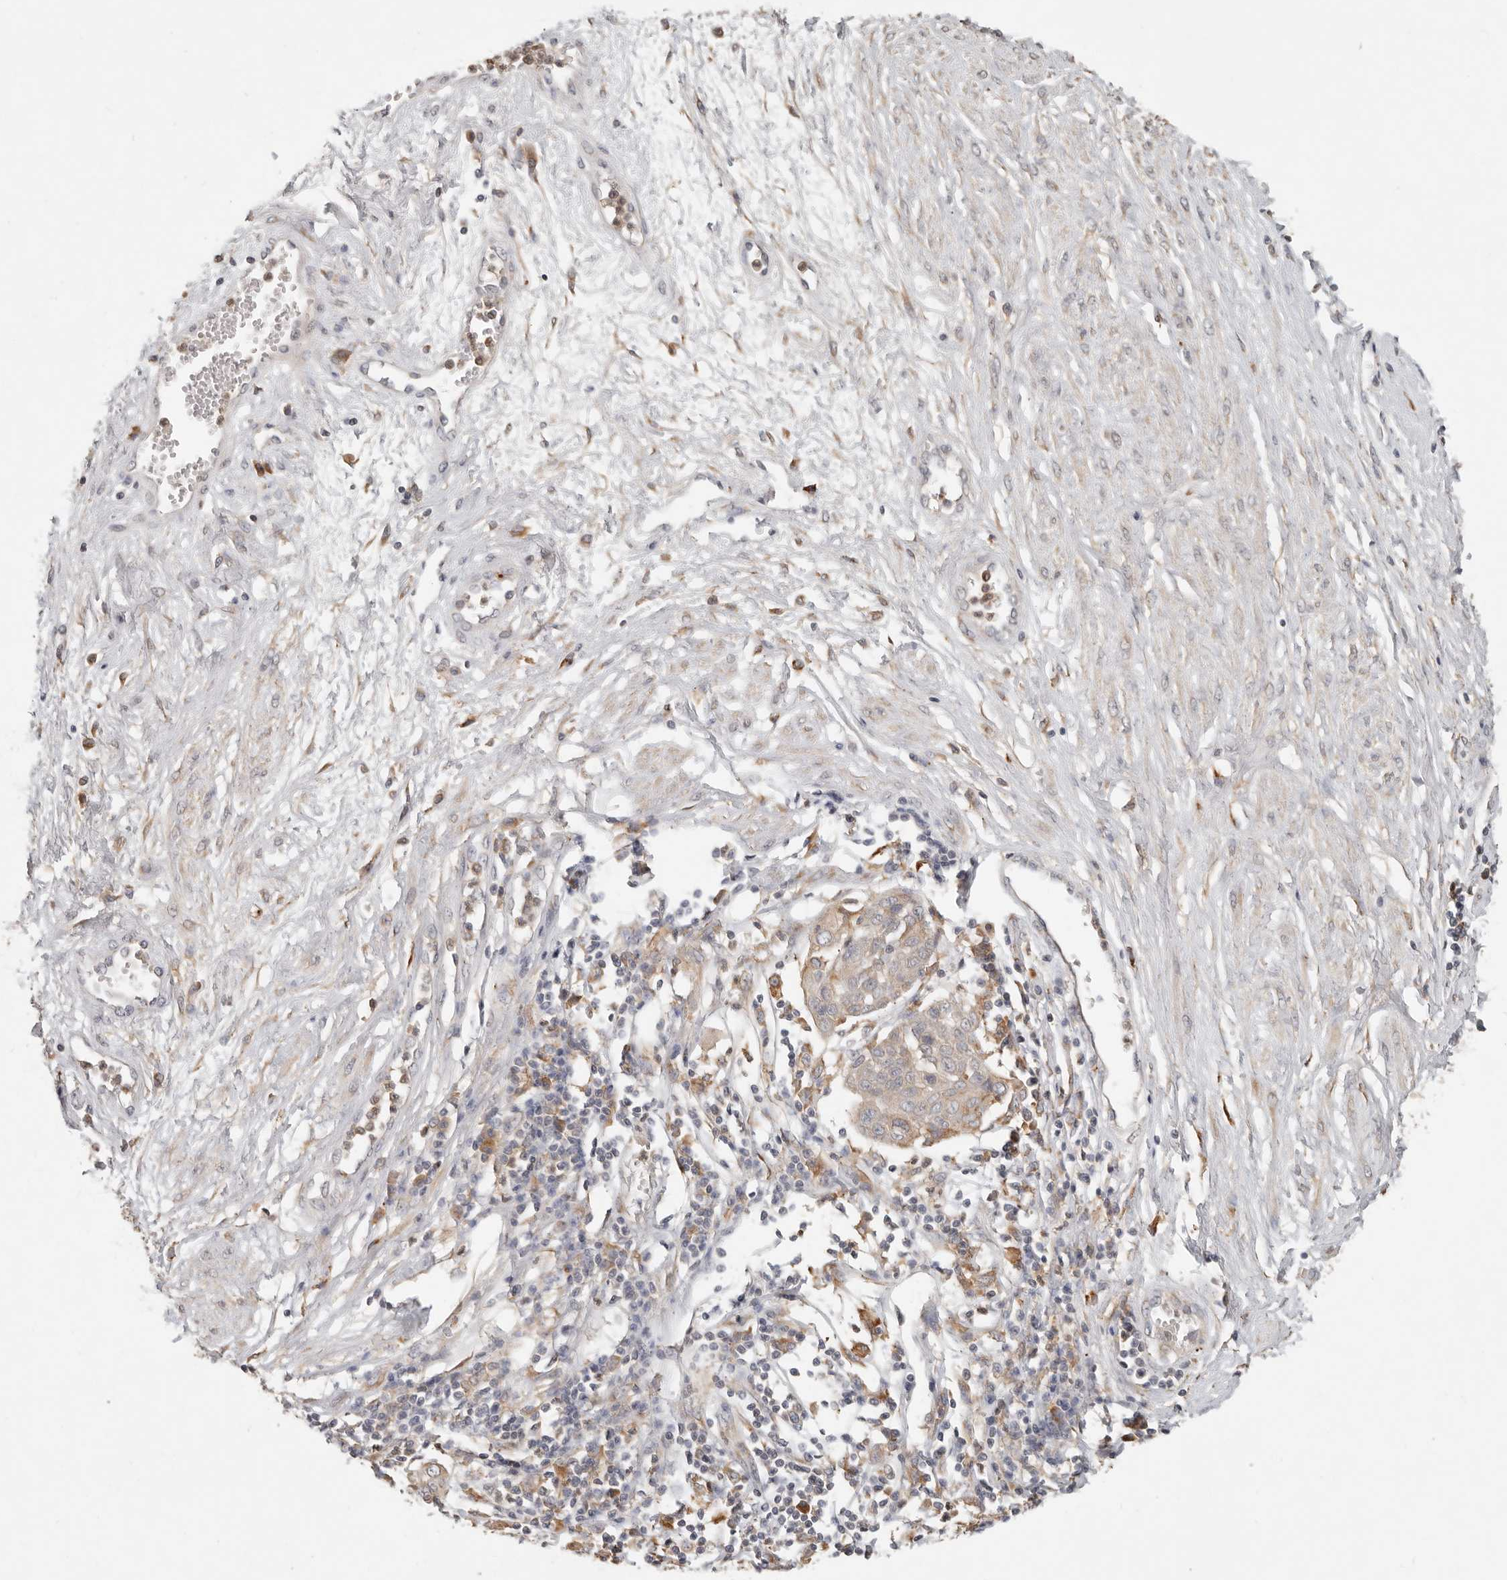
{"staining": {"intensity": "weak", "quantity": "<25%", "location": "cytoplasmic/membranous"}, "tissue": "cervical cancer", "cell_type": "Tumor cells", "image_type": "cancer", "snomed": [{"axis": "morphology", "description": "Squamous cell carcinoma, NOS"}, {"axis": "topography", "description": "Cervix"}], "caption": "This is a histopathology image of immunohistochemistry (IHC) staining of cervical squamous cell carcinoma, which shows no staining in tumor cells. (DAB (3,3'-diaminobenzidine) immunohistochemistry with hematoxylin counter stain).", "gene": "ARHGEF10L", "patient": {"sex": "female", "age": 34}}